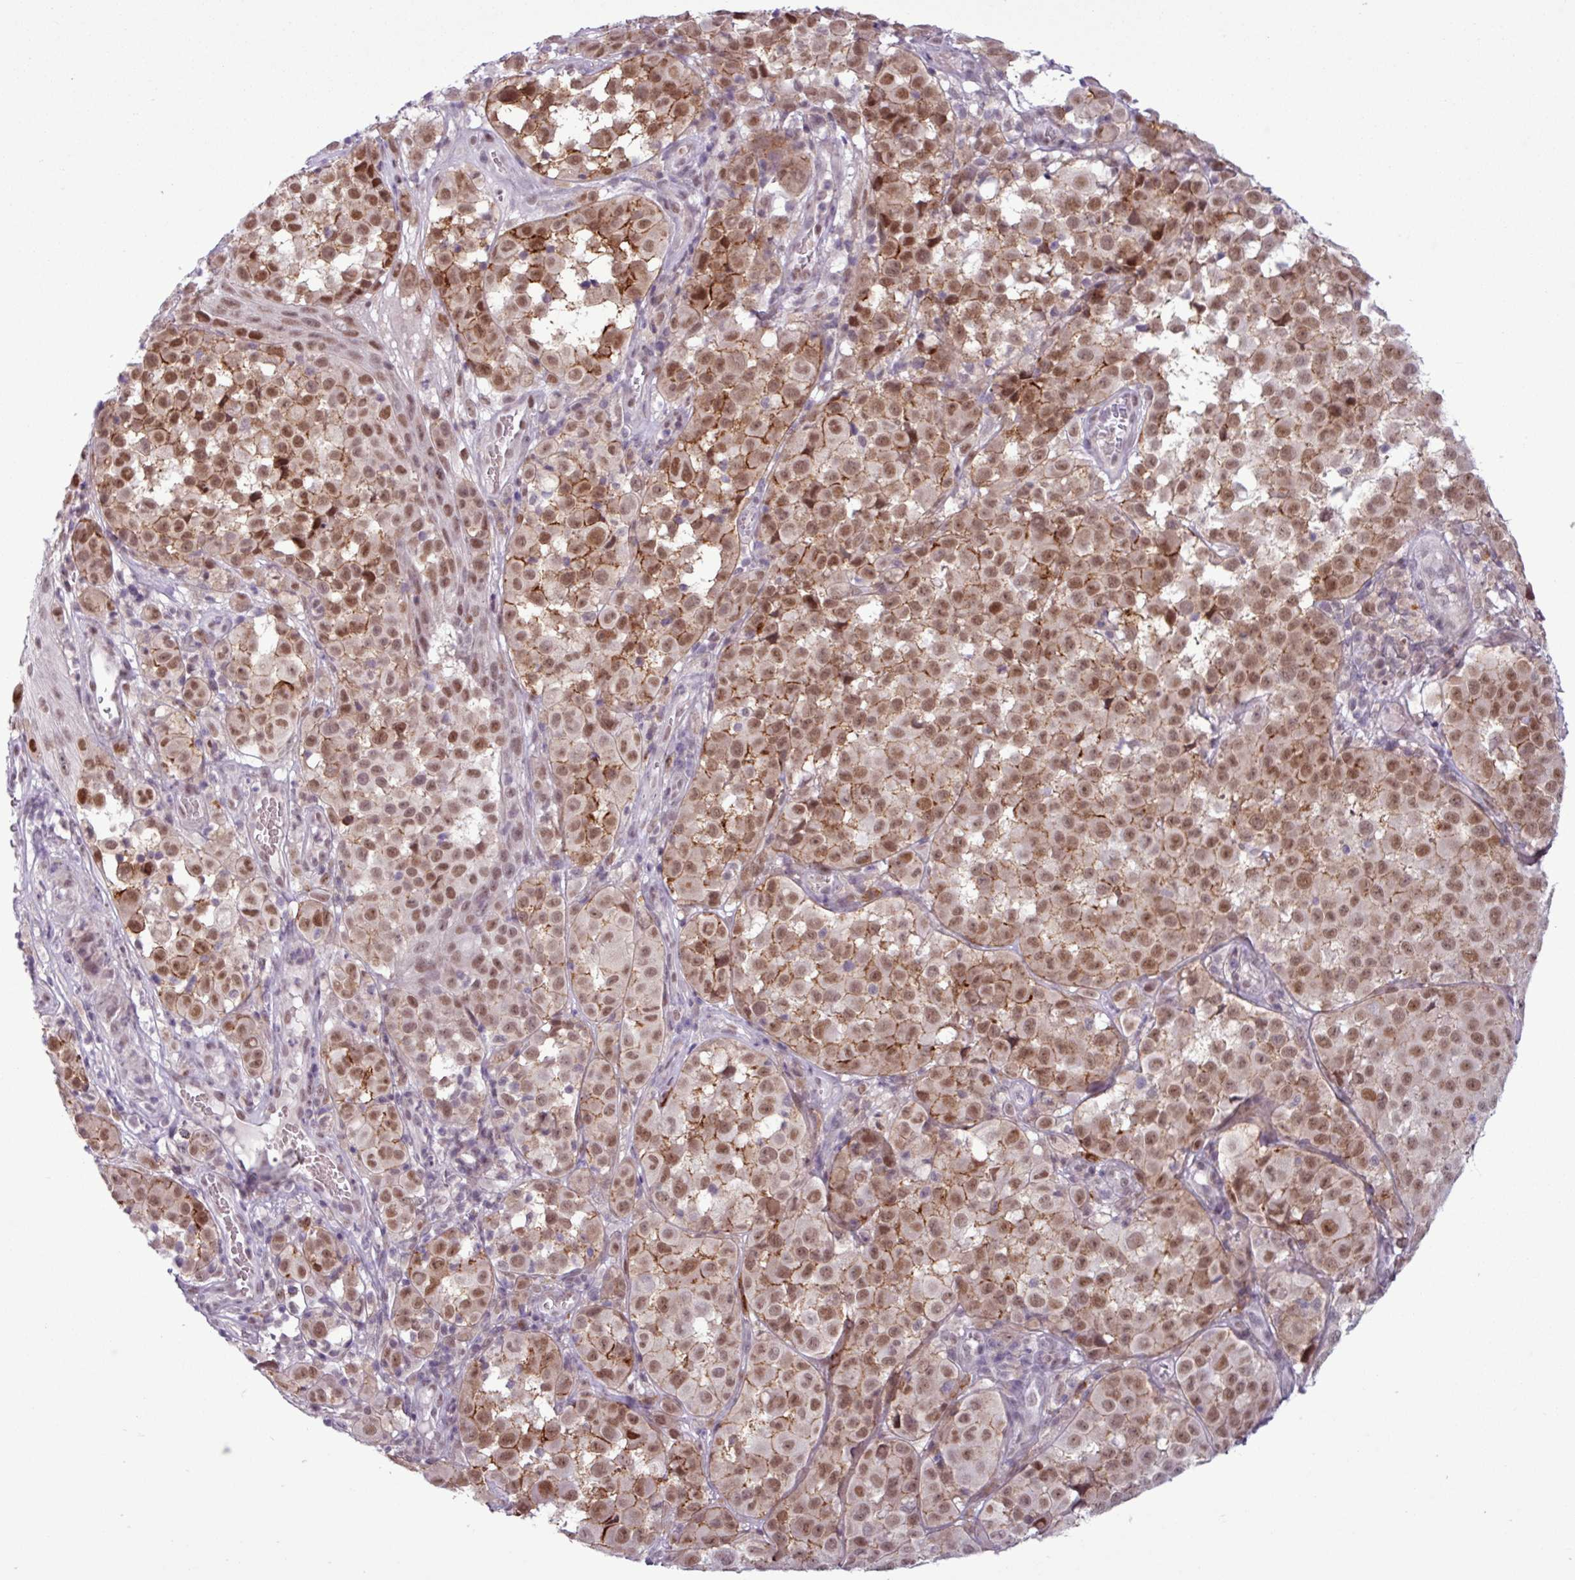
{"staining": {"intensity": "moderate", "quantity": ">75%", "location": "cytoplasmic/membranous,nuclear"}, "tissue": "melanoma", "cell_type": "Tumor cells", "image_type": "cancer", "snomed": [{"axis": "morphology", "description": "Malignant melanoma, NOS"}, {"axis": "topography", "description": "Skin"}], "caption": "Moderate cytoplasmic/membranous and nuclear protein staining is present in about >75% of tumor cells in melanoma.", "gene": "NOTCH2", "patient": {"sex": "male", "age": 64}}